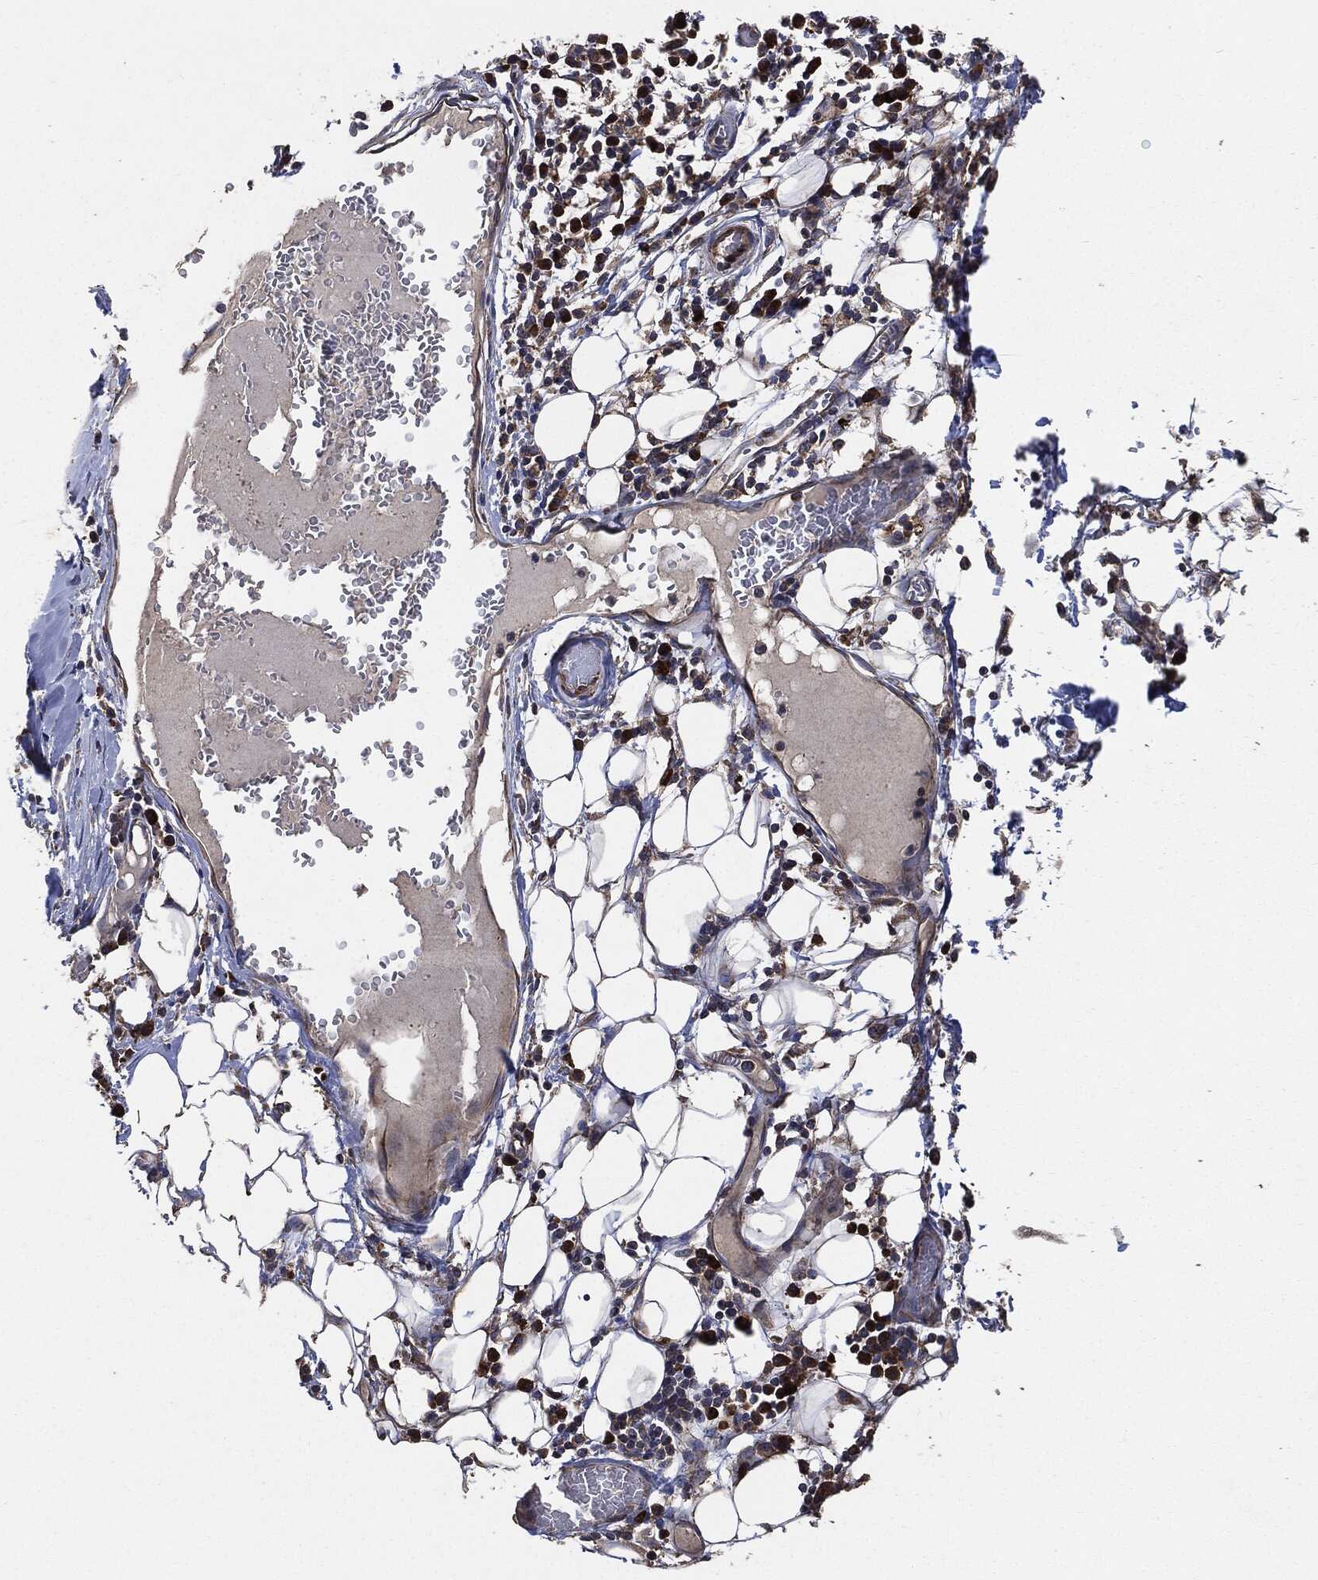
{"staining": {"intensity": "strong", "quantity": "25%-75%", "location": "cytoplasmic/membranous,nuclear"}, "tissue": "melanoma", "cell_type": "Tumor cells", "image_type": "cancer", "snomed": [{"axis": "morphology", "description": "Malignant melanoma, Metastatic site"}, {"axis": "topography", "description": "Lymph node"}], "caption": "Immunohistochemistry (IHC) of human melanoma reveals high levels of strong cytoplasmic/membranous and nuclear staining in approximately 25%-75% of tumor cells.", "gene": "STK3", "patient": {"sex": "male", "age": 50}}